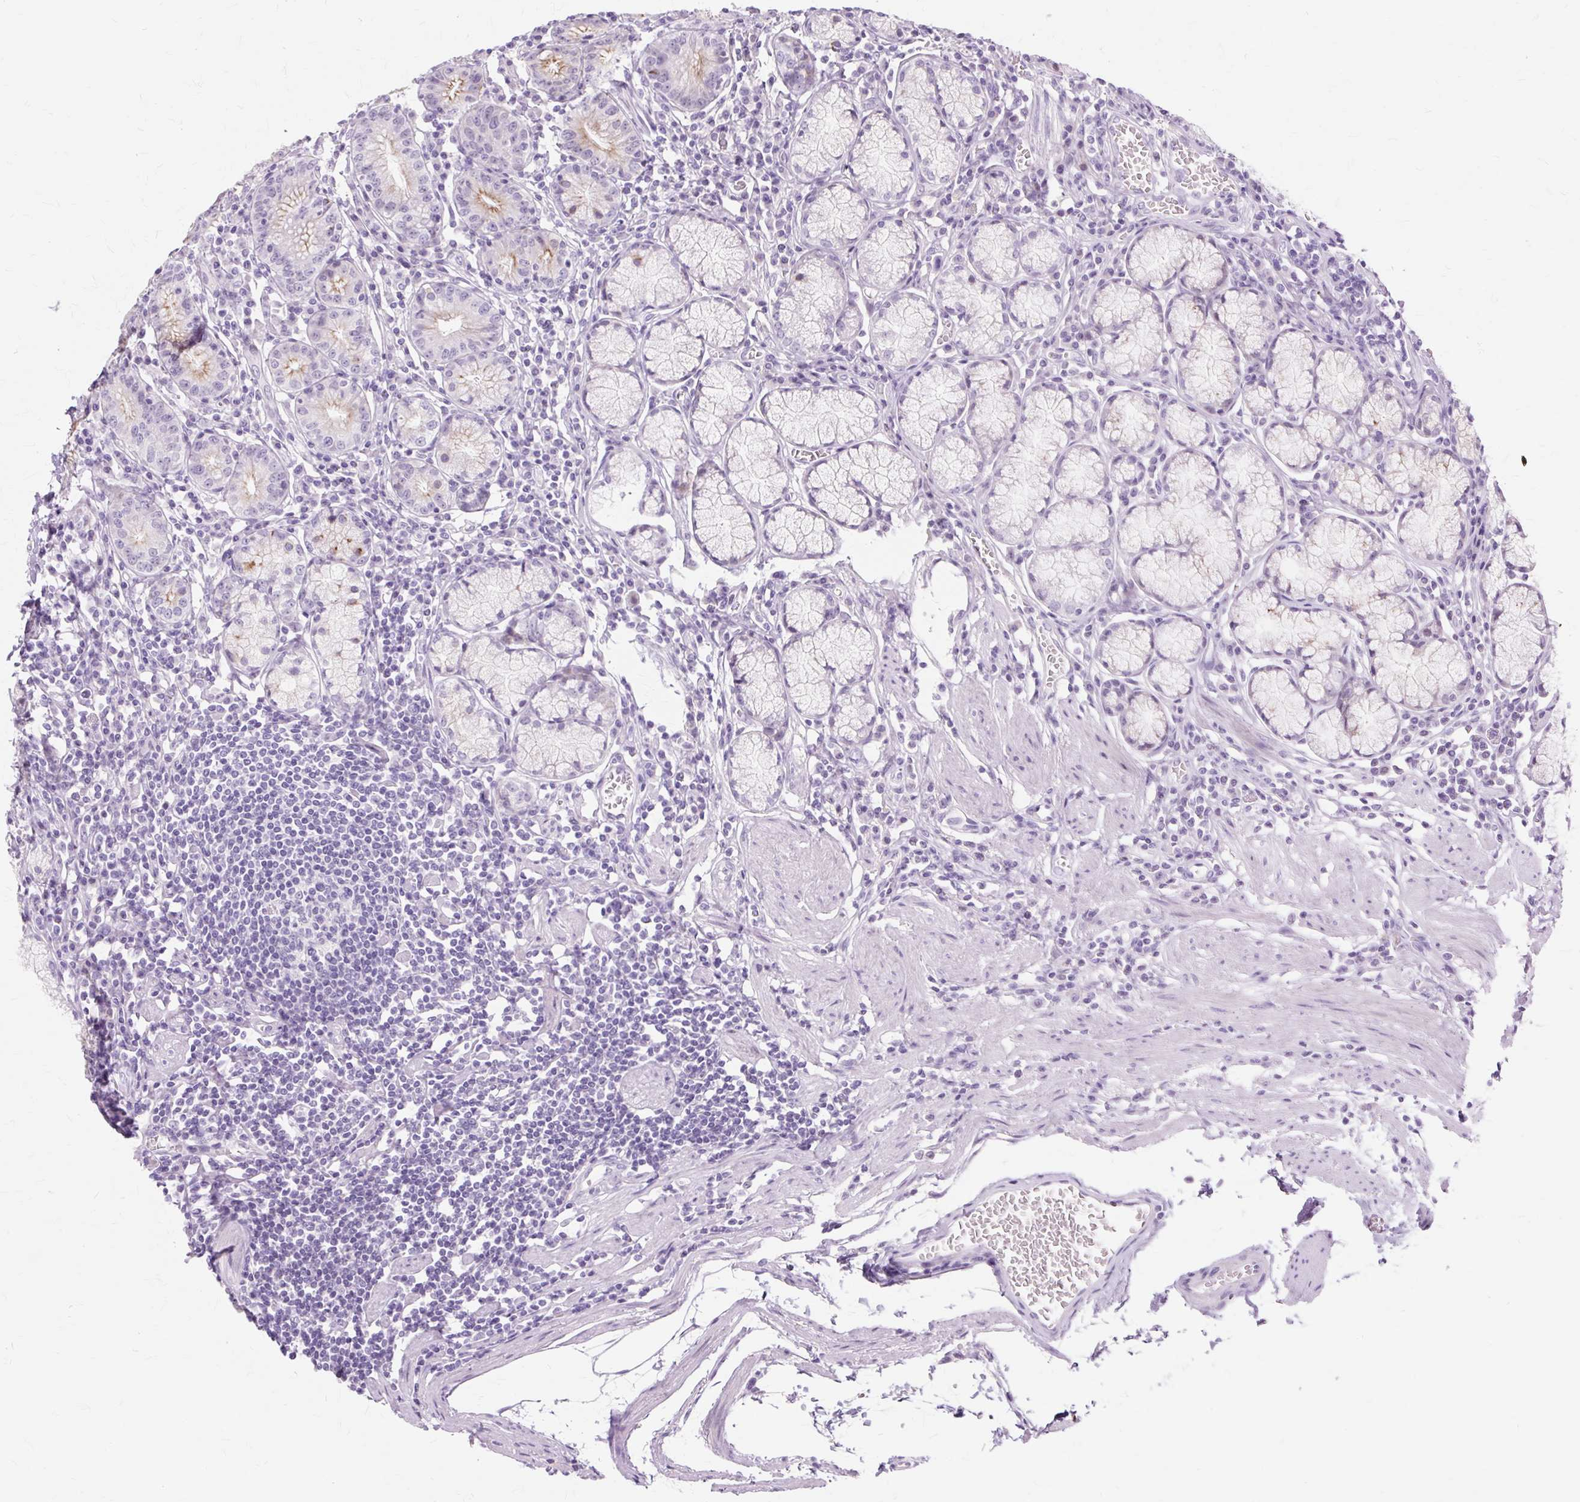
{"staining": {"intensity": "moderate", "quantity": "<25%", "location": "cytoplasmic/membranous"}, "tissue": "stomach", "cell_type": "Glandular cells", "image_type": "normal", "snomed": [{"axis": "morphology", "description": "Normal tissue, NOS"}, {"axis": "topography", "description": "Stomach"}], "caption": "Brown immunohistochemical staining in unremarkable stomach demonstrates moderate cytoplasmic/membranous positivity in about <25% of glandular cells. Using DAB (brown) and hematoxylin (blue) stains, captured at high magnification using brightfield microscopy.", "gene": "IRX2", "patient": {"sex": "male", "age": 55}}